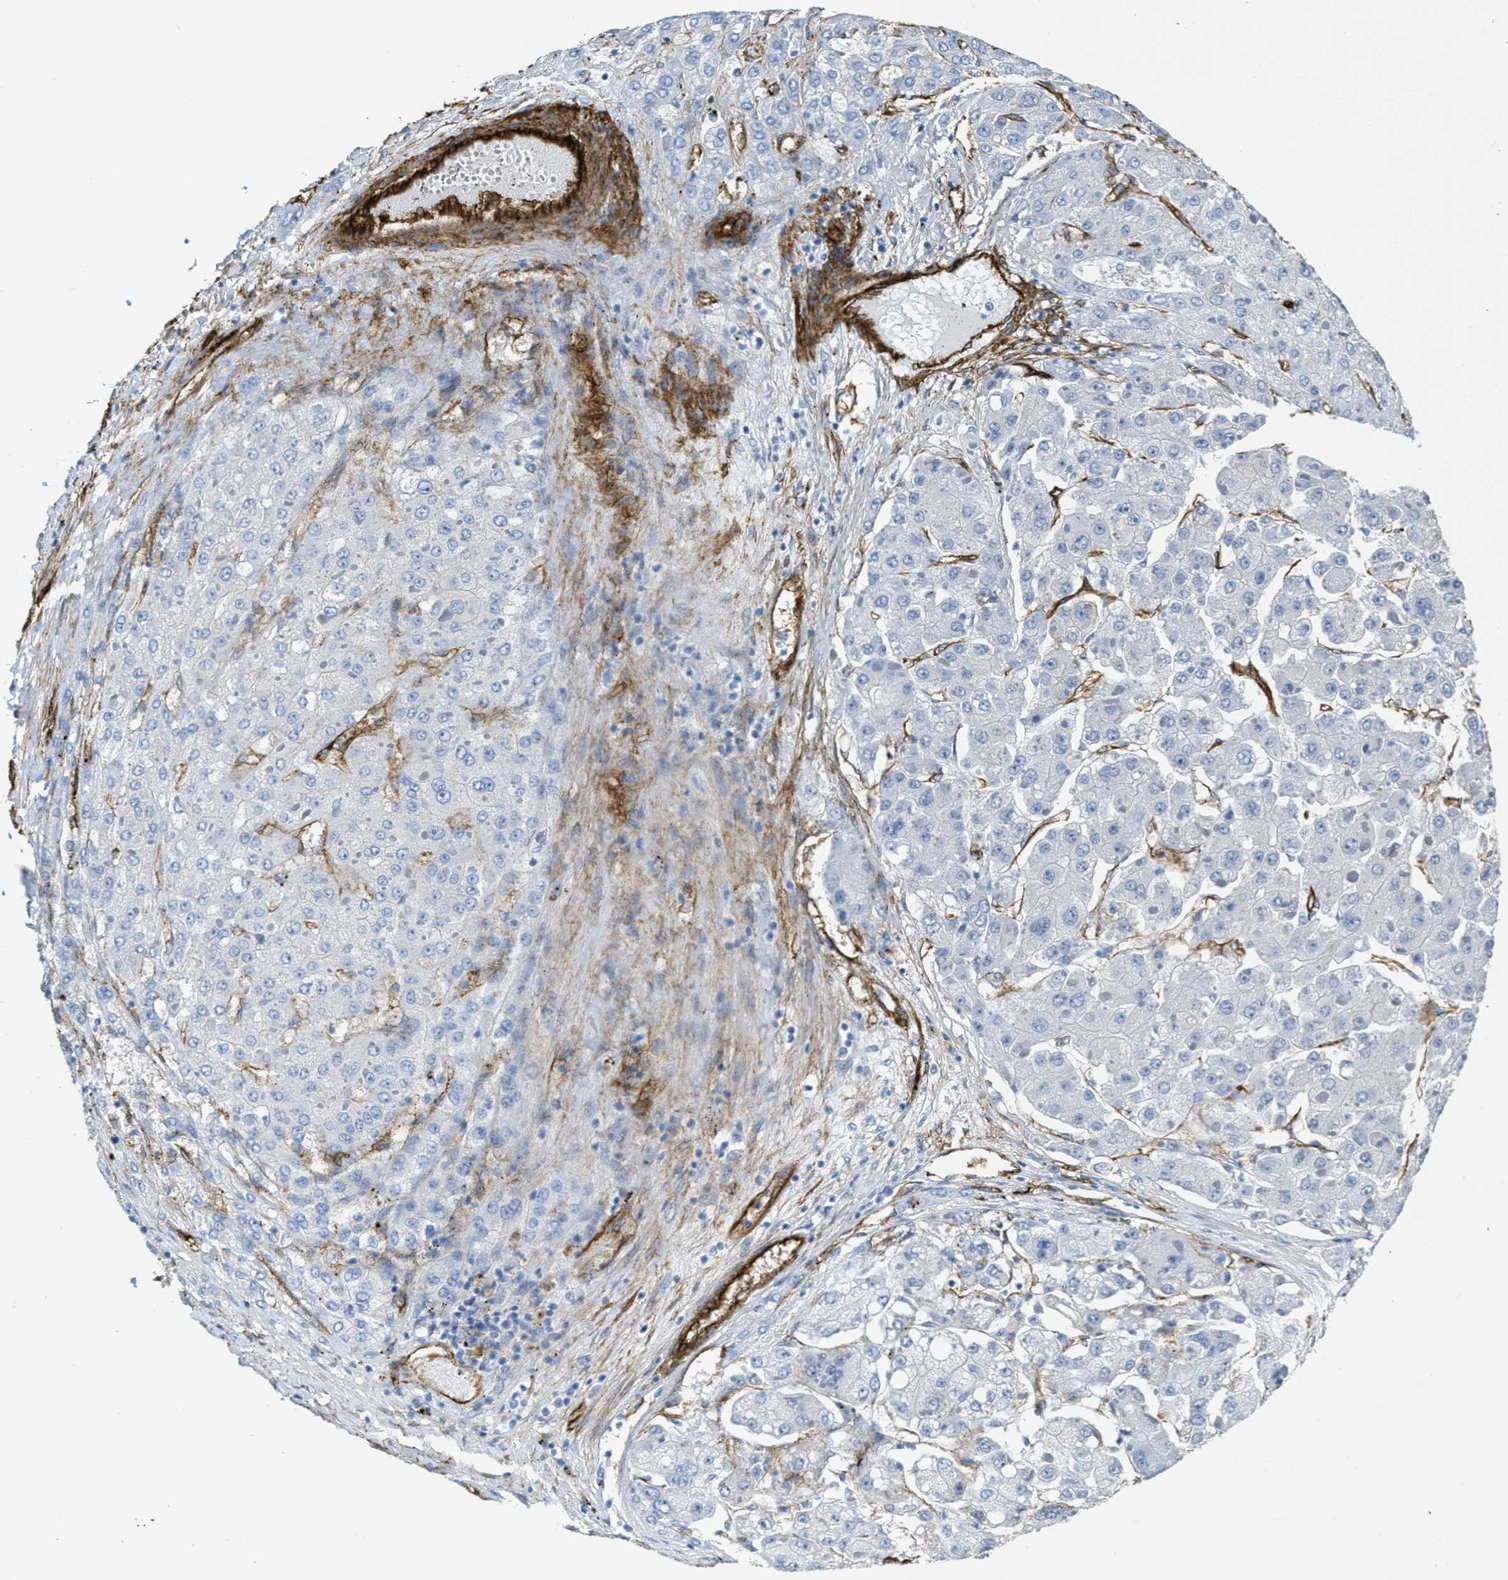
{"staining": {"intensity": "negative", "quantity": "none", "location": "none"}, "tissue": "liver cancer", "cell_type": "Tumor cells", "image_type": "cancer", "snomed": [{"axis": "morphology", "description": "Carcinoma, Hepatocellular, NOS"}, {"axis": "topography", "description": "Liver"}], "caption": "Liver hepatocellular carcinoma stained for a protein using immunohistochemistry (IHC) displays no staining tumor cells.", "gene": "NAB1", "patient": {"sex": "female", "age": 73}}